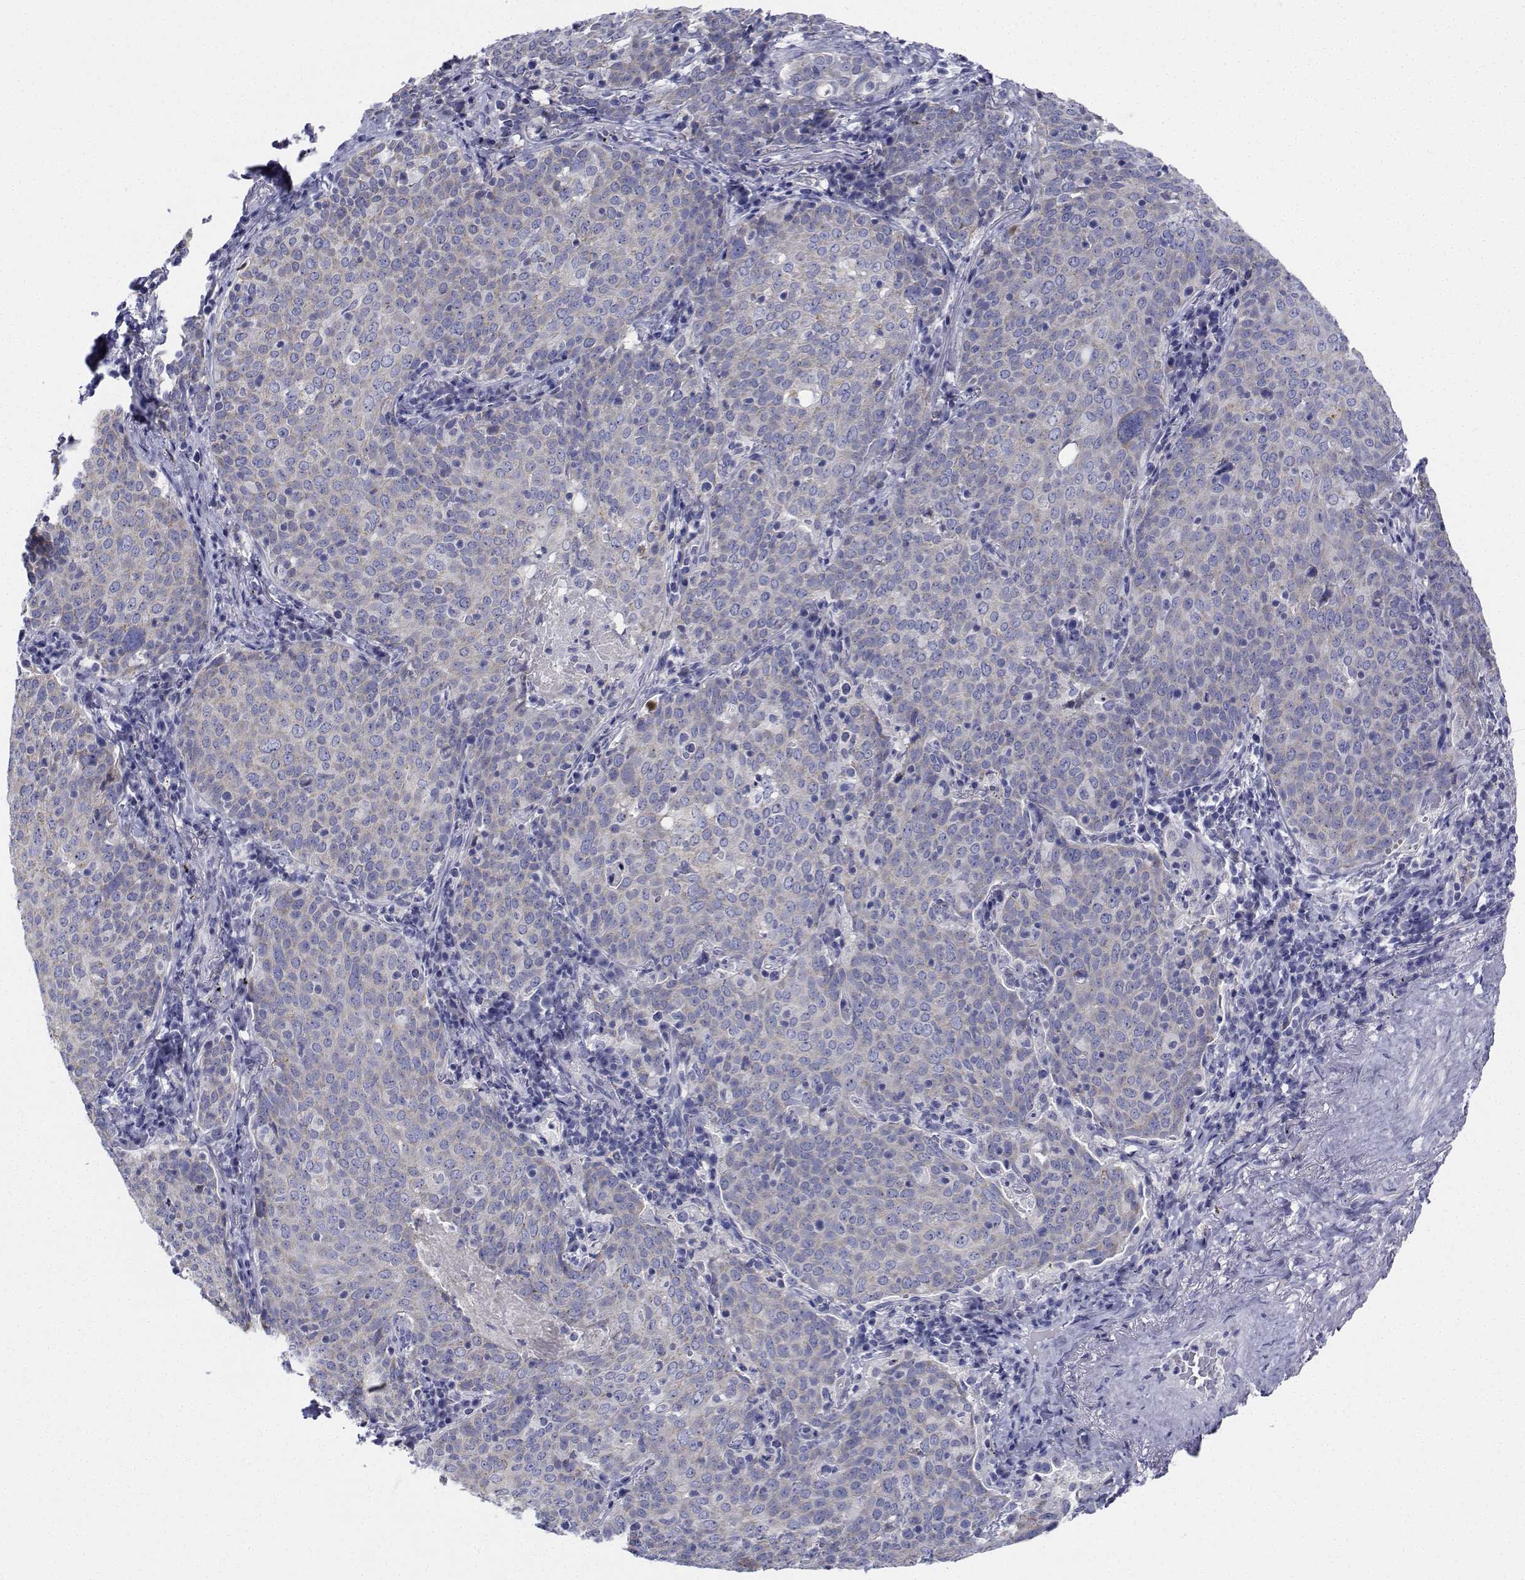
{"staining": {"intensity": "negative", "quantity": "none", "location": "none"}, "tissue": "lung cancer", "cell_type": "Tumor cells", "image_type": "cancer", "snomed": [{"axis": "morphology", "description": "Squamous cell carcinoma, NOS"}, {"axis": "topography", "description": "Lung"}], "caption": "High magnification brightfield microscopy of lung squamous cell carcinoma stained with DAB (brown) and counterstained with hematoxylin (blue): tumor cells show no significant expression.", "gene": "CDHR3", "patient": {"sex": "male", "age": 82}}